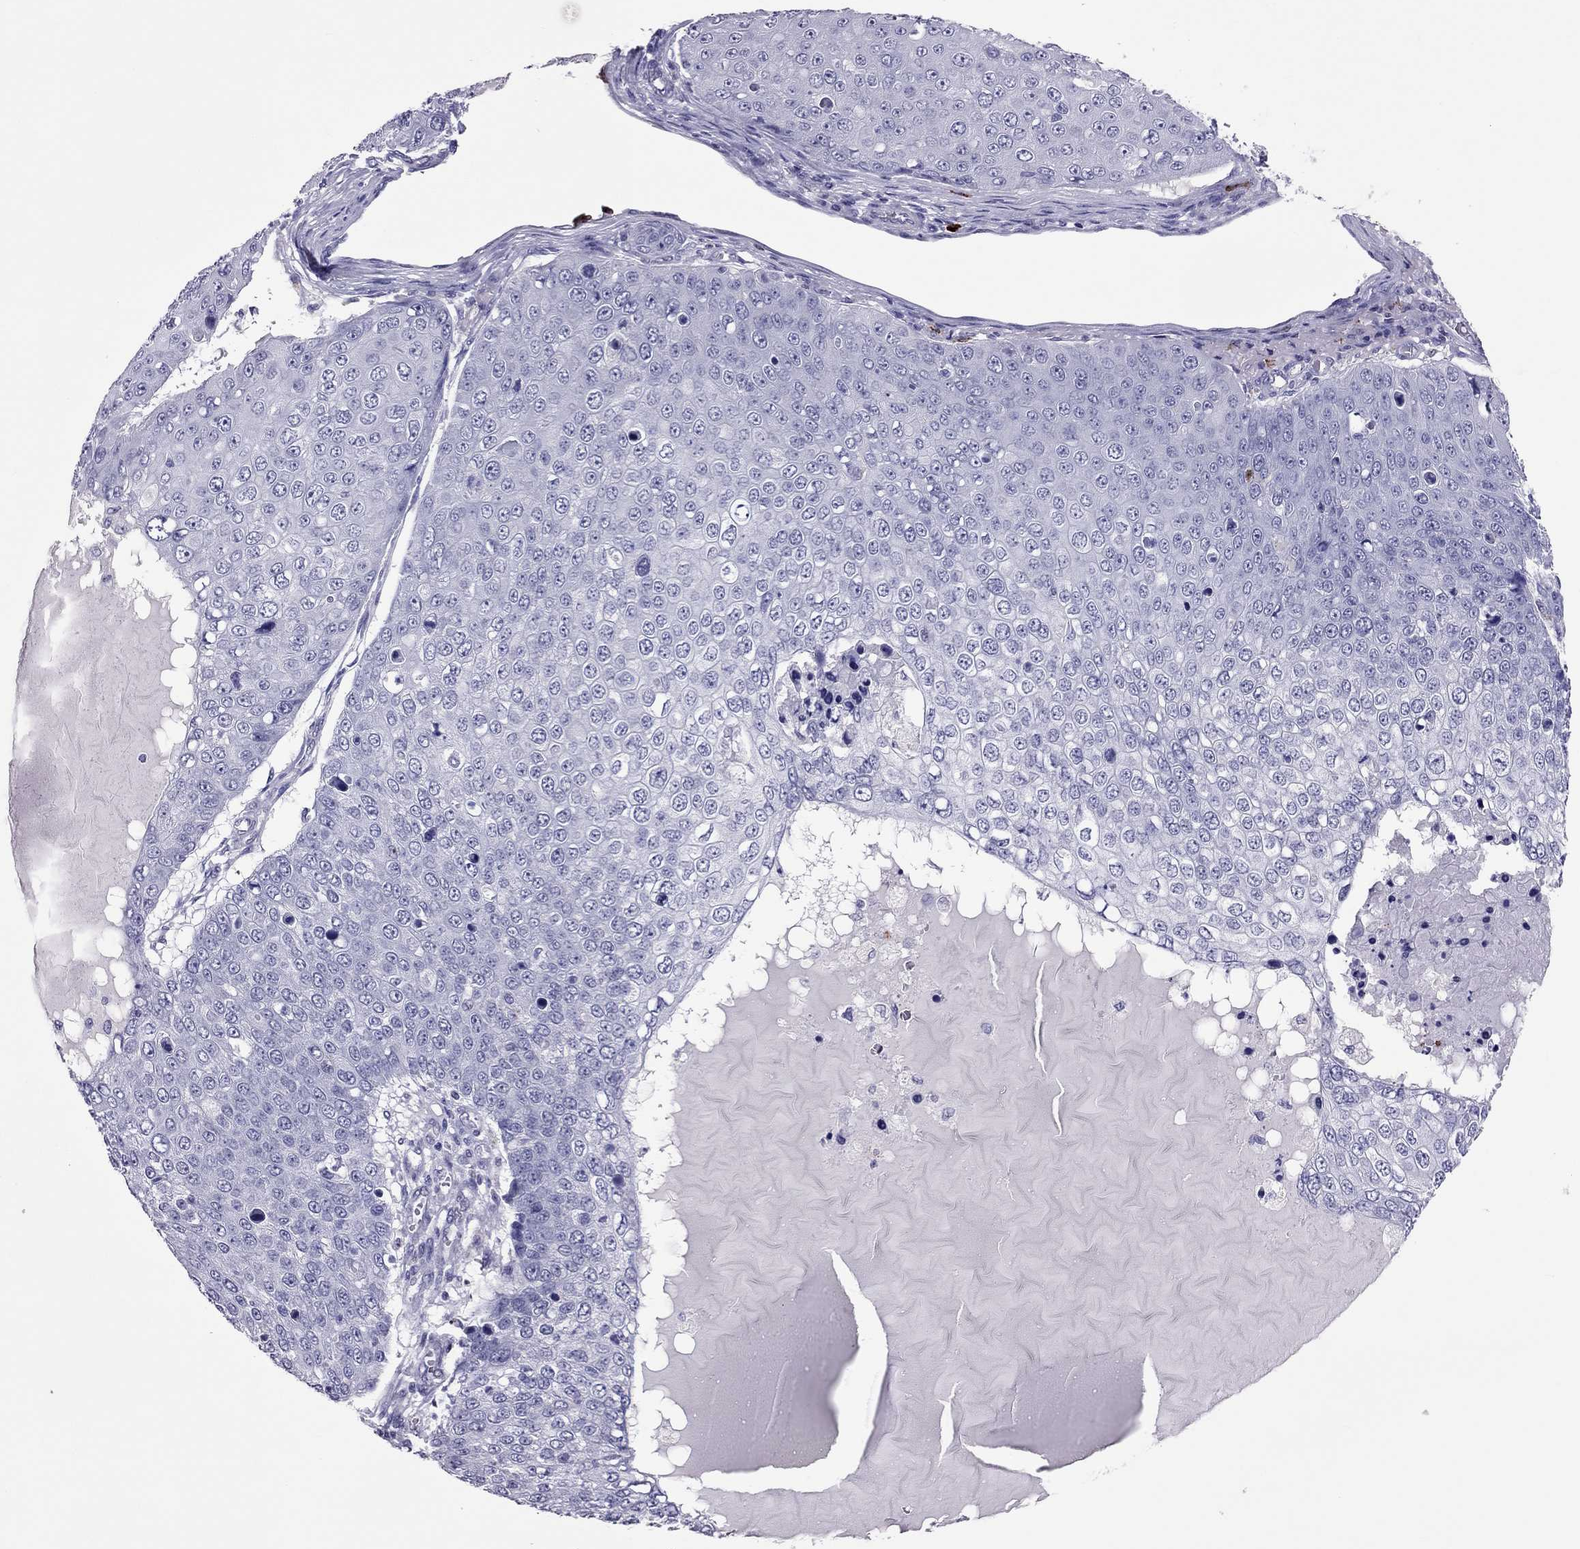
{"staining": {"intensity": "negative", "quantity": "none", "location": "none"}, "tissue": "skin cancer", "cell_type": "Tumor cells", "image_type": "cancer", "snomed": [{"axis": "morphology", "description": "Squamous cell carcinoma, NOS"}, {"axis": "topography", "description": "Skin"}], "caption": "A high-resolution histopathology image shows immunohistochemistry (IHC) staining of squamous cell carcinoma (skin), which demonstrates no significant positivity in tumor cells. The staining was performed using DAB to visualize the protein expression in brown, while the nuclei were stained in blue with hematoxylin (Magnification: 20x).", "gene": "CCL27", "patient": {"sex": "male", "age": 71}}